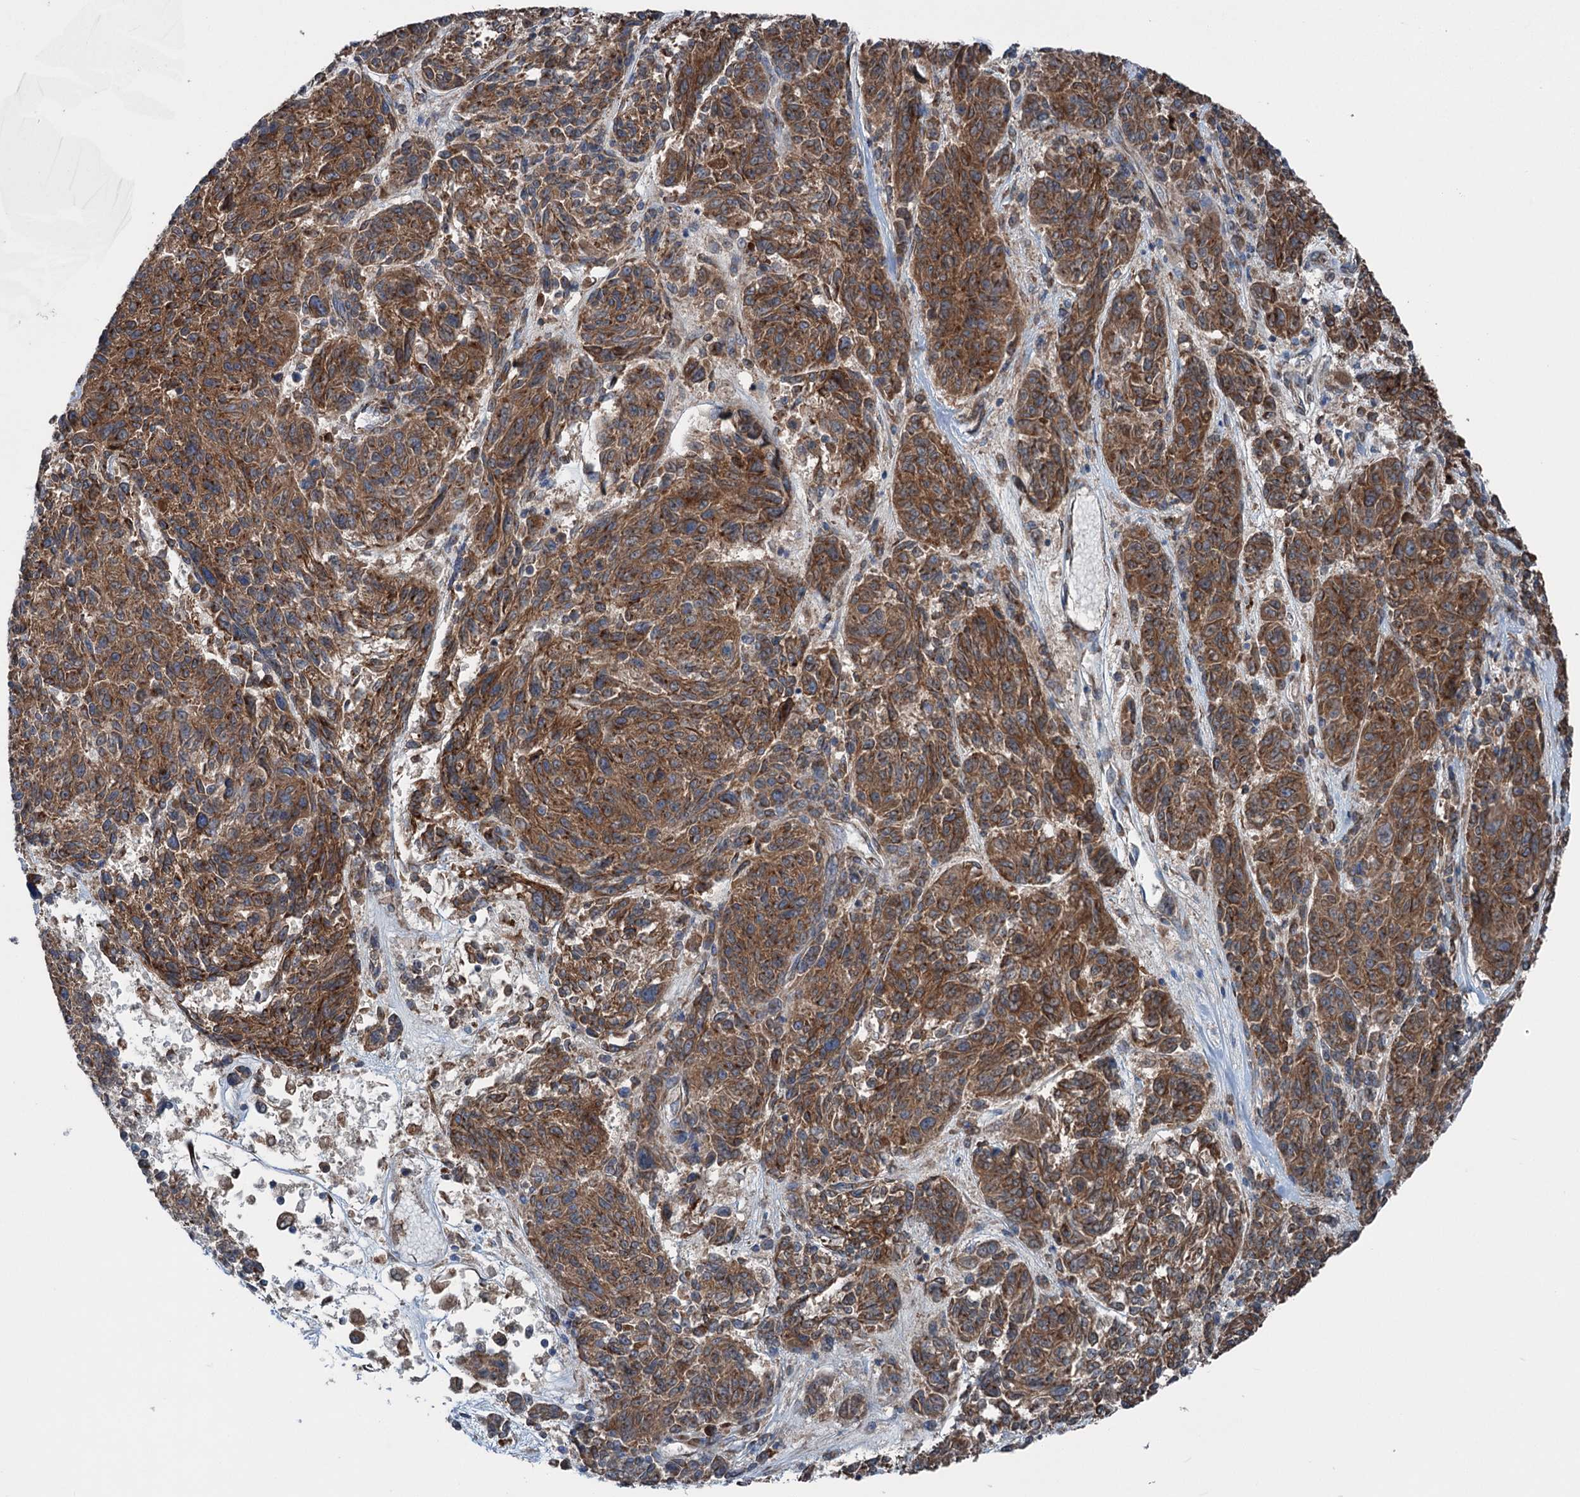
{"staining": {"intensity": "strong", "quantity": ">75%", "location": "cytoplasmic/membranous"}, "tissue": "melanoma", "cell_type": "Tumor cells", "image_type": "cancer", "snomed": [{"axis": "morphology", "description": "Malignant melanoma, NOS"}, {"axis": "topography", "description": "Skin"}], "caption": "Strong cytoplasmic/membranous protein positivity is present in about >75% of tumor cells in malignant melanoma. (Stains: DAB in brown, nuclei in blue, Microscopy: brightfield microscopy at high magnification).", "gene": "CALCOCO1", "patient": {"sex": "male", "age": 53}}